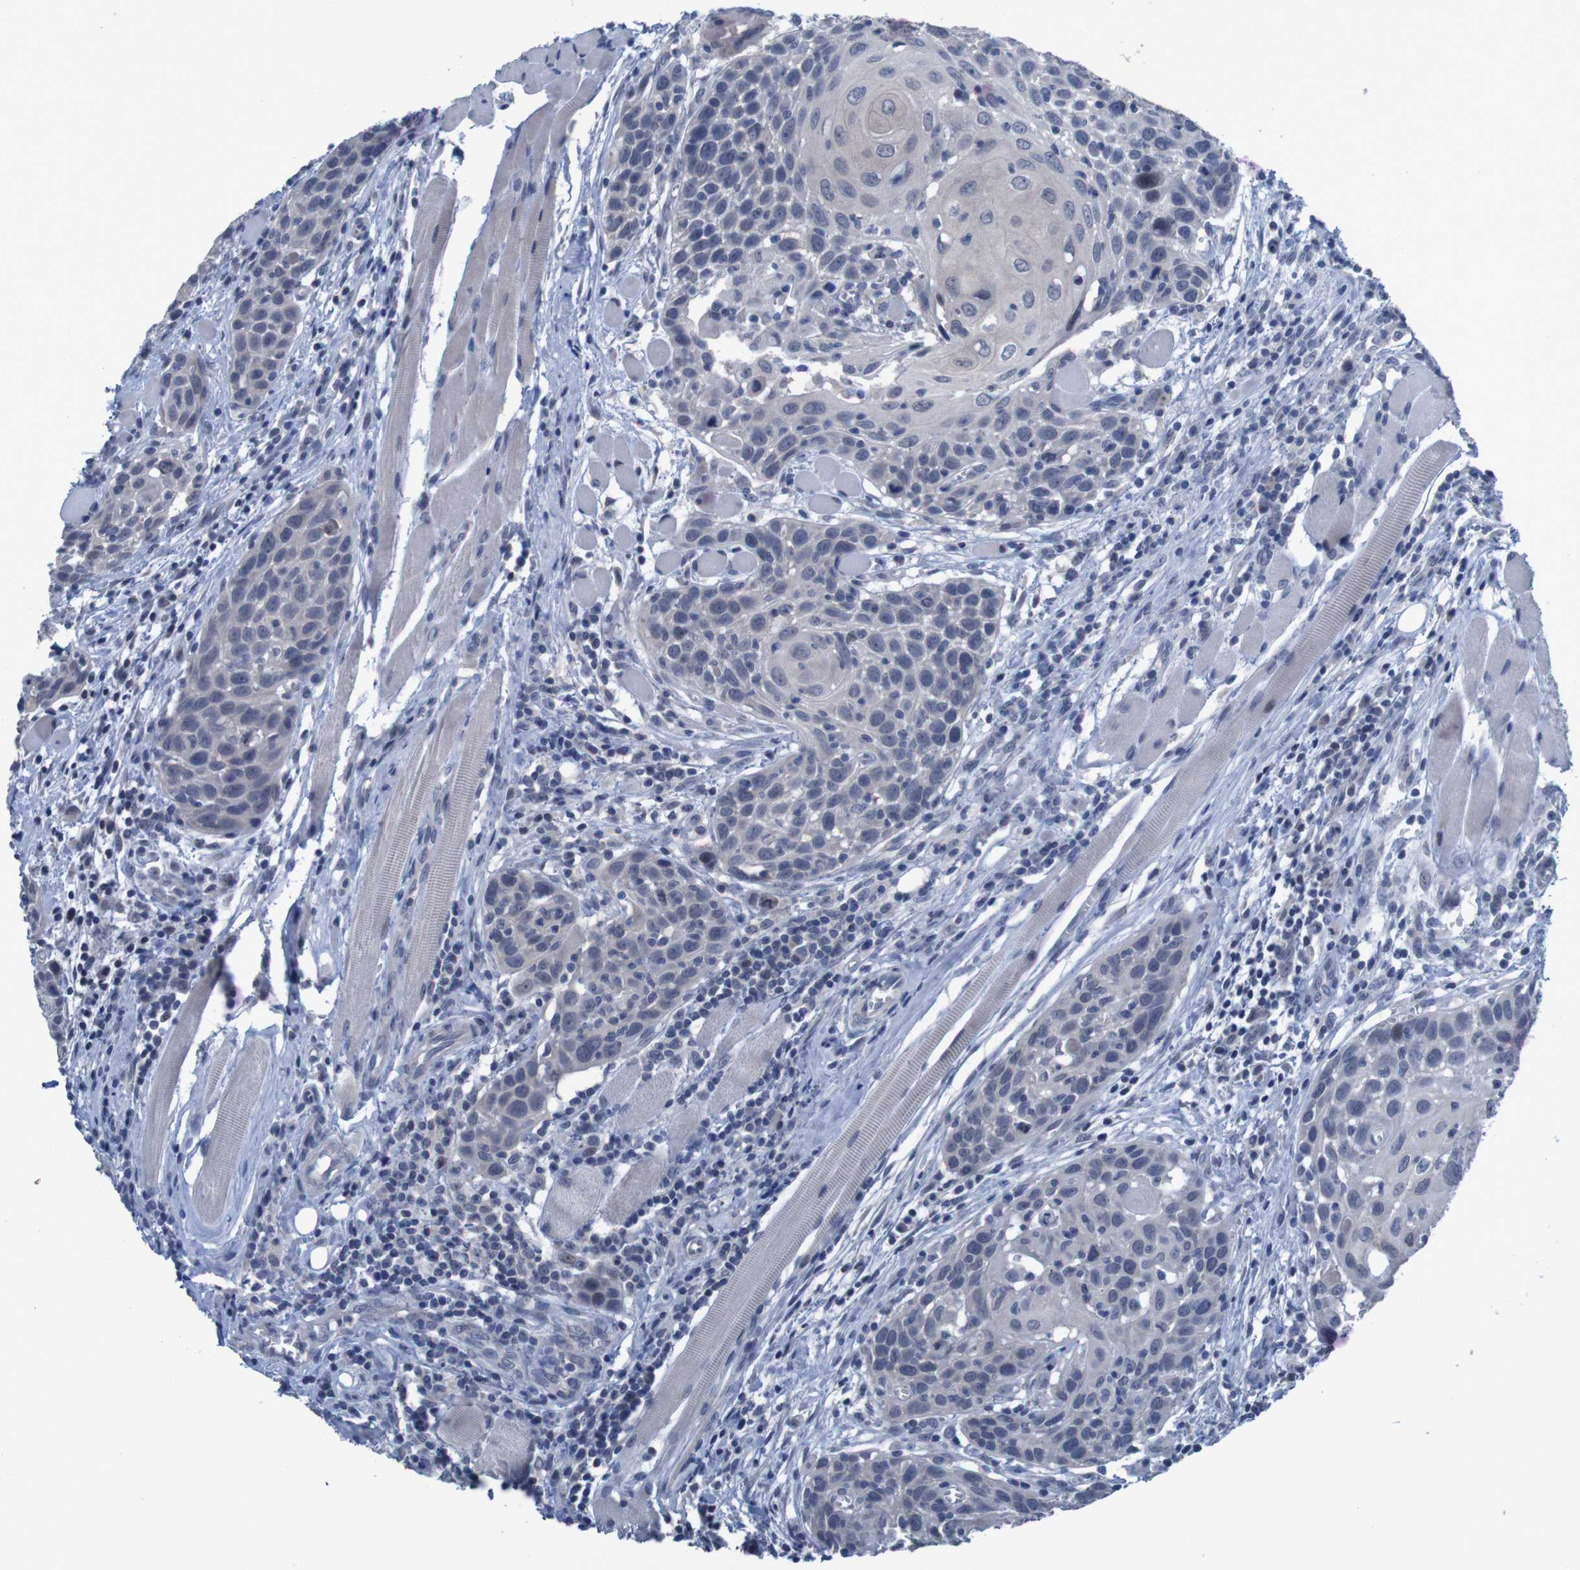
{"staining": {"intensity": "negative", "quantity": "none", "location": "none"}, "tissue": "head and neck cancer", "cell_type": "Tumor cells", "image_type": "cancer", "snomed": [{"axis": "morphology", "description": "Squamous cell carcinoma, NOS"}, {"axis": "topography", "description": "Oral tissue"}, {"axis": "topography", "description": "Head-Neck"}], "caption": "This is an immunohistochemistry histopathology image of human head and neck cancer. There is no expression in tumor cells.", "gene": "CLDN18", "patient": {"sex": "female", "age": 50}}